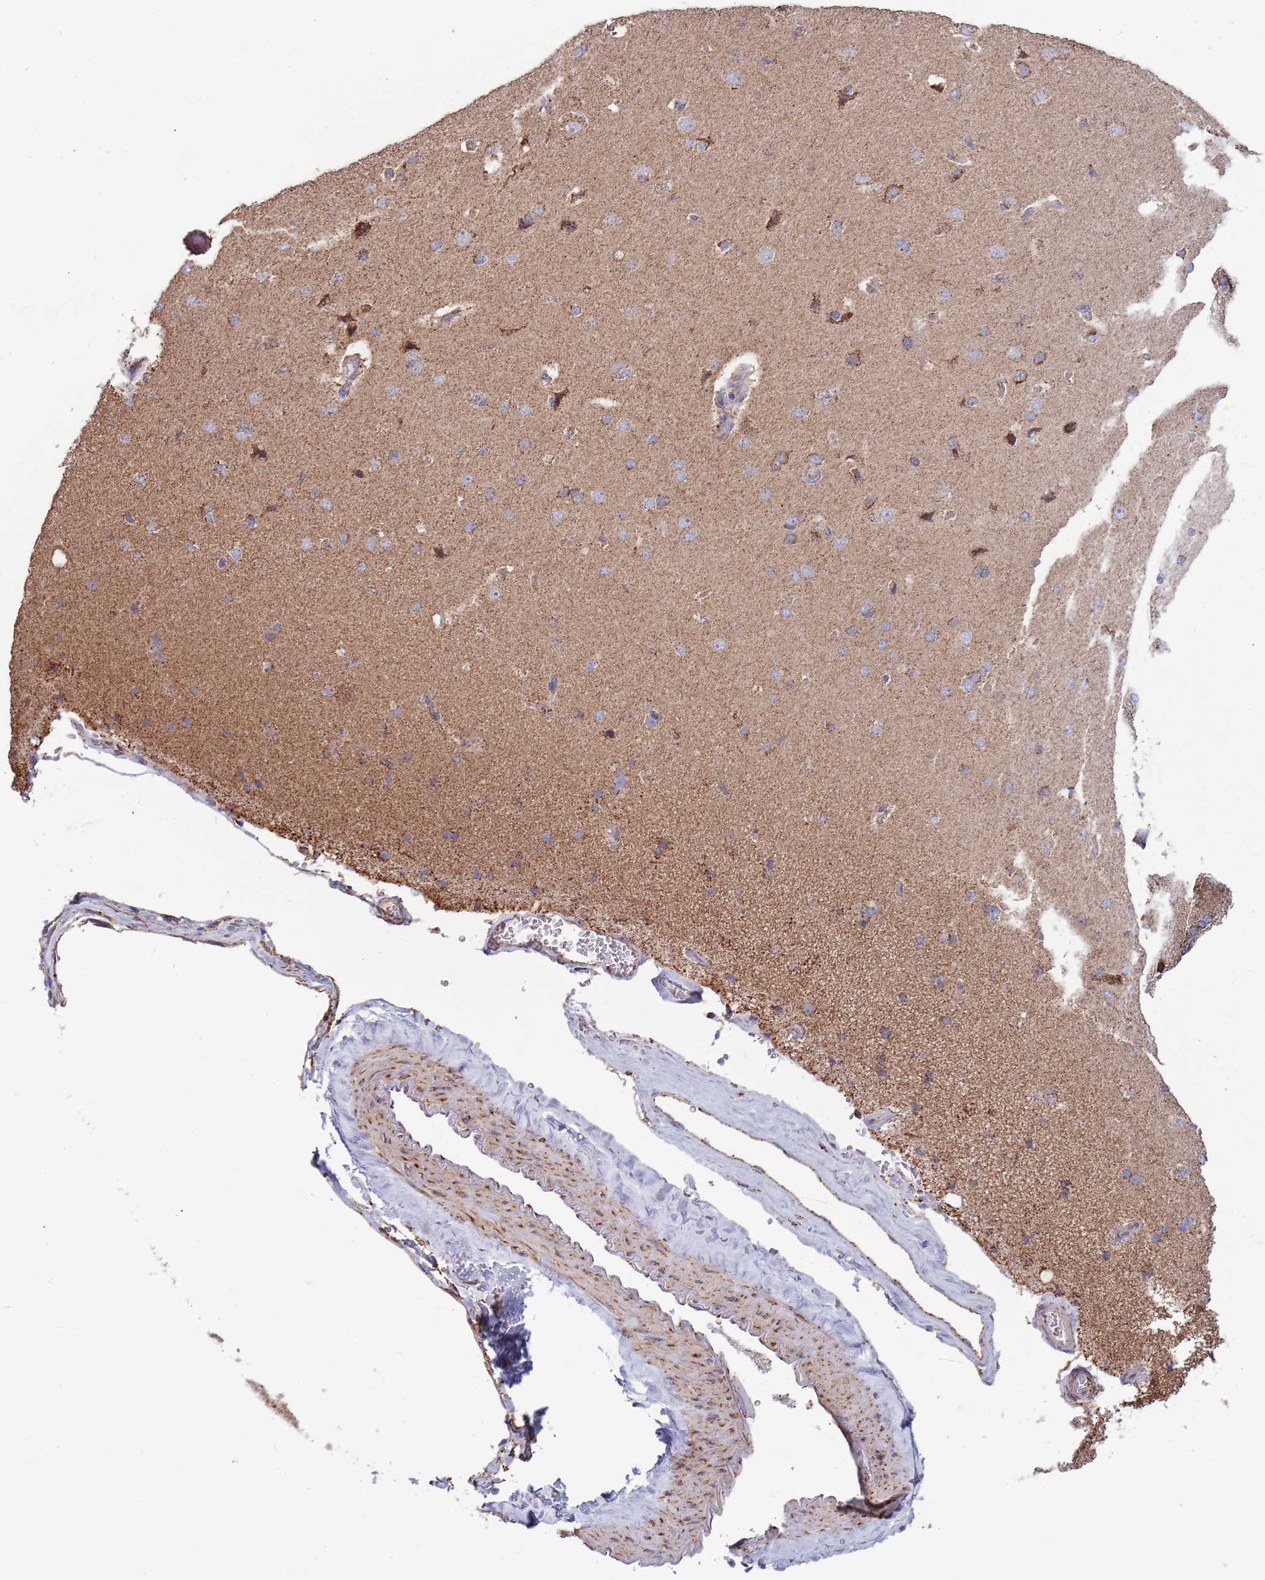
{"staining": {"intensity": "weak", "quantity": "25%-75%", "location": "cytoplasmic/membranous"}, "tissue": "cerebral cortex", "cell_type": "Endothelial cells", "image_type": "normal", "snomed": [{"axis": "morphology", "description": "Normal tissue, NOS"}, {"axis": "topography", "description": "Cerebral cortex"}], "caption": "Human cerebral cortex stained with a brown dye demonstrates weak cytoplasmic/membranous positive staining in approximately 25%-75% of endothelial cells.", "gene": "VPS16", "patient": {"sex": "male", "age": 62}}